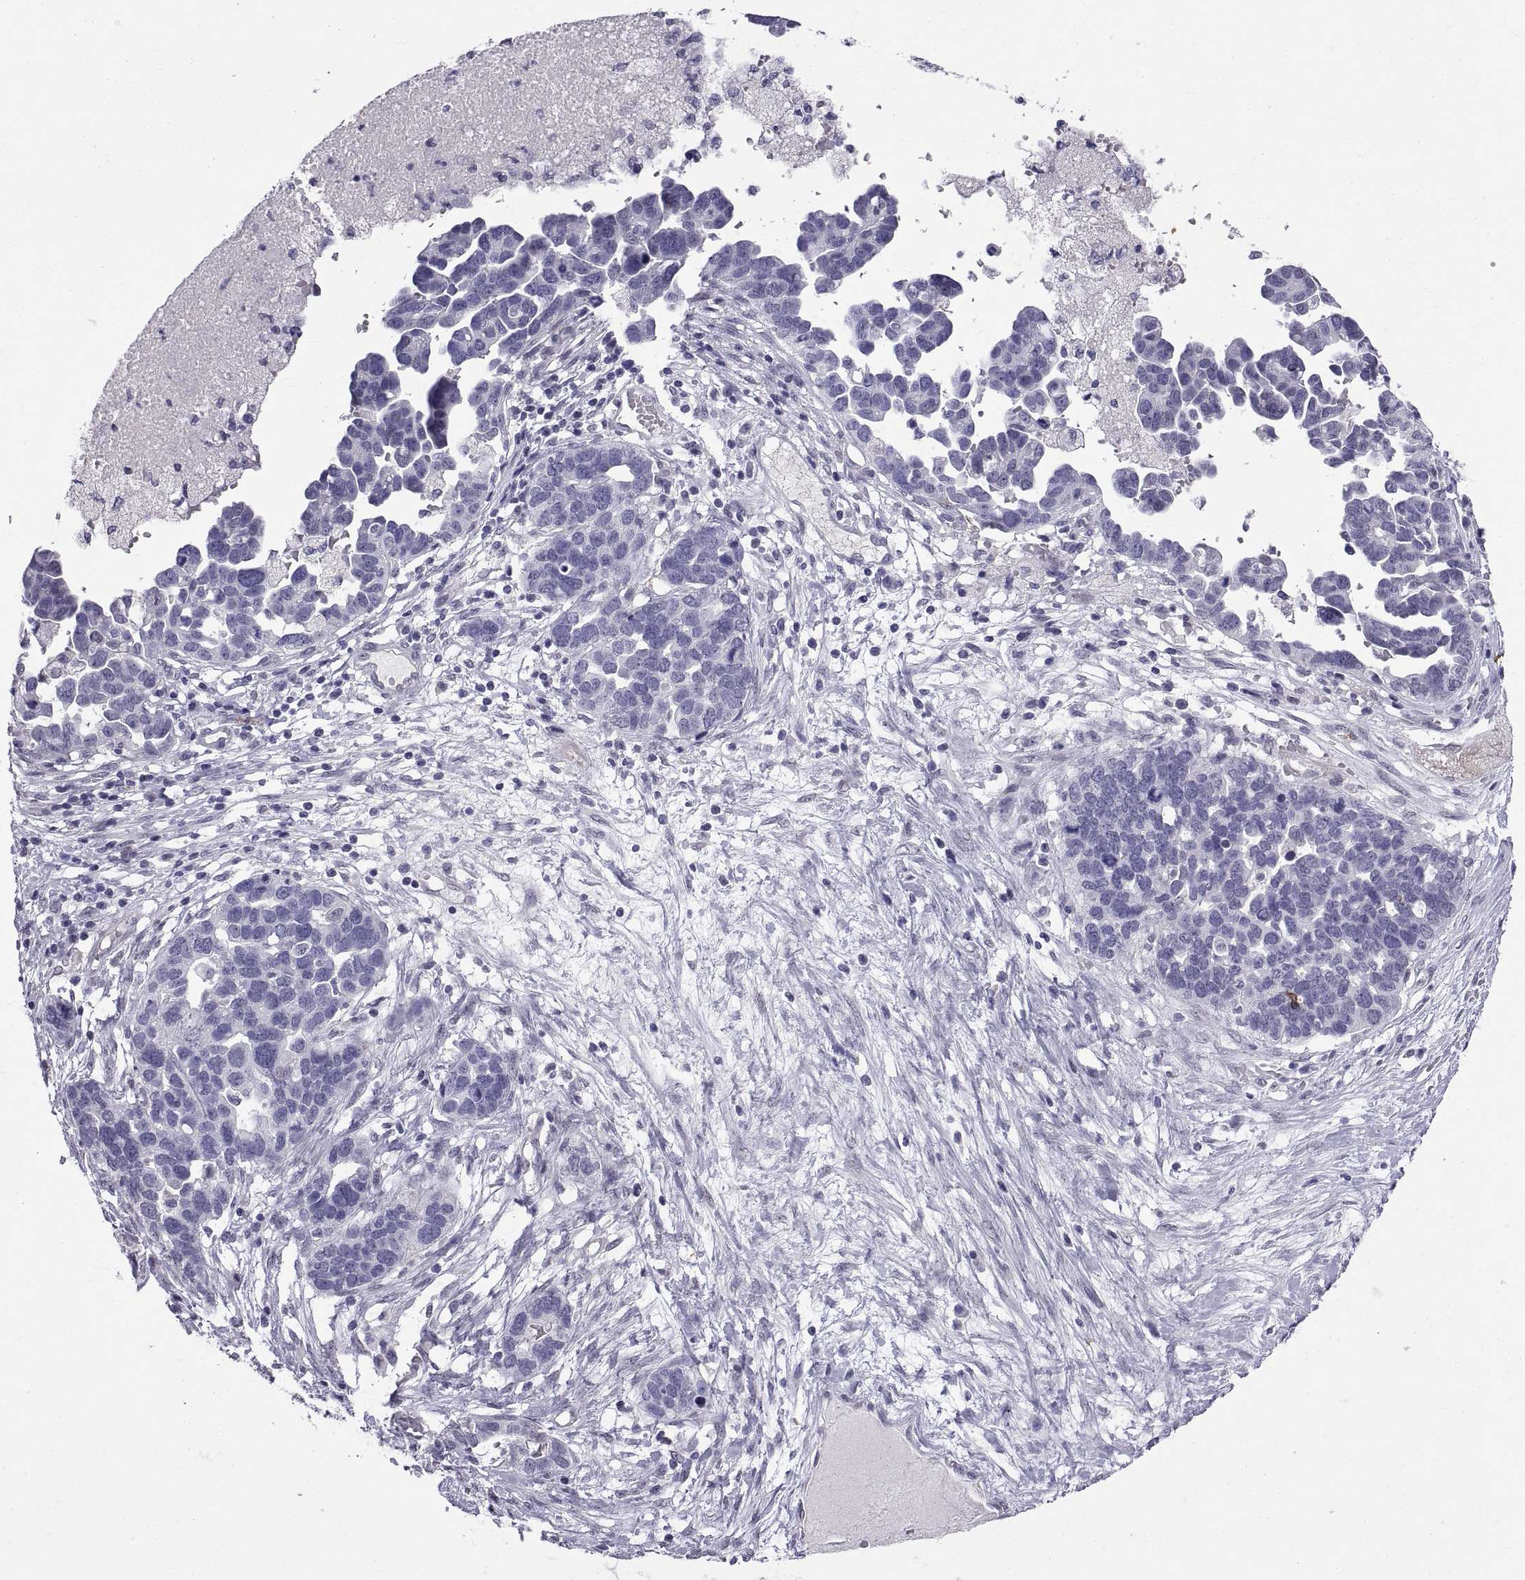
{"staining": {"intensity": "negative", "quantity": "none", "location": "none"}, "tissue": "ovarian cancer", "cell_type": "Tumor cells", "image_type": "cancer", "snomed": [{"axis": "morphology", "description": "Cystadenocarcinoma, serous, NOS"}, {"axis": "topography", "description": "Ovary"}], "caption": "This is a photomicrograph of immunohistochemistry staining of ovarian cancer, which shows no staining in tumor cells.", "gene": "KRT77", "patient": {"sex": "female", "age": 54}}